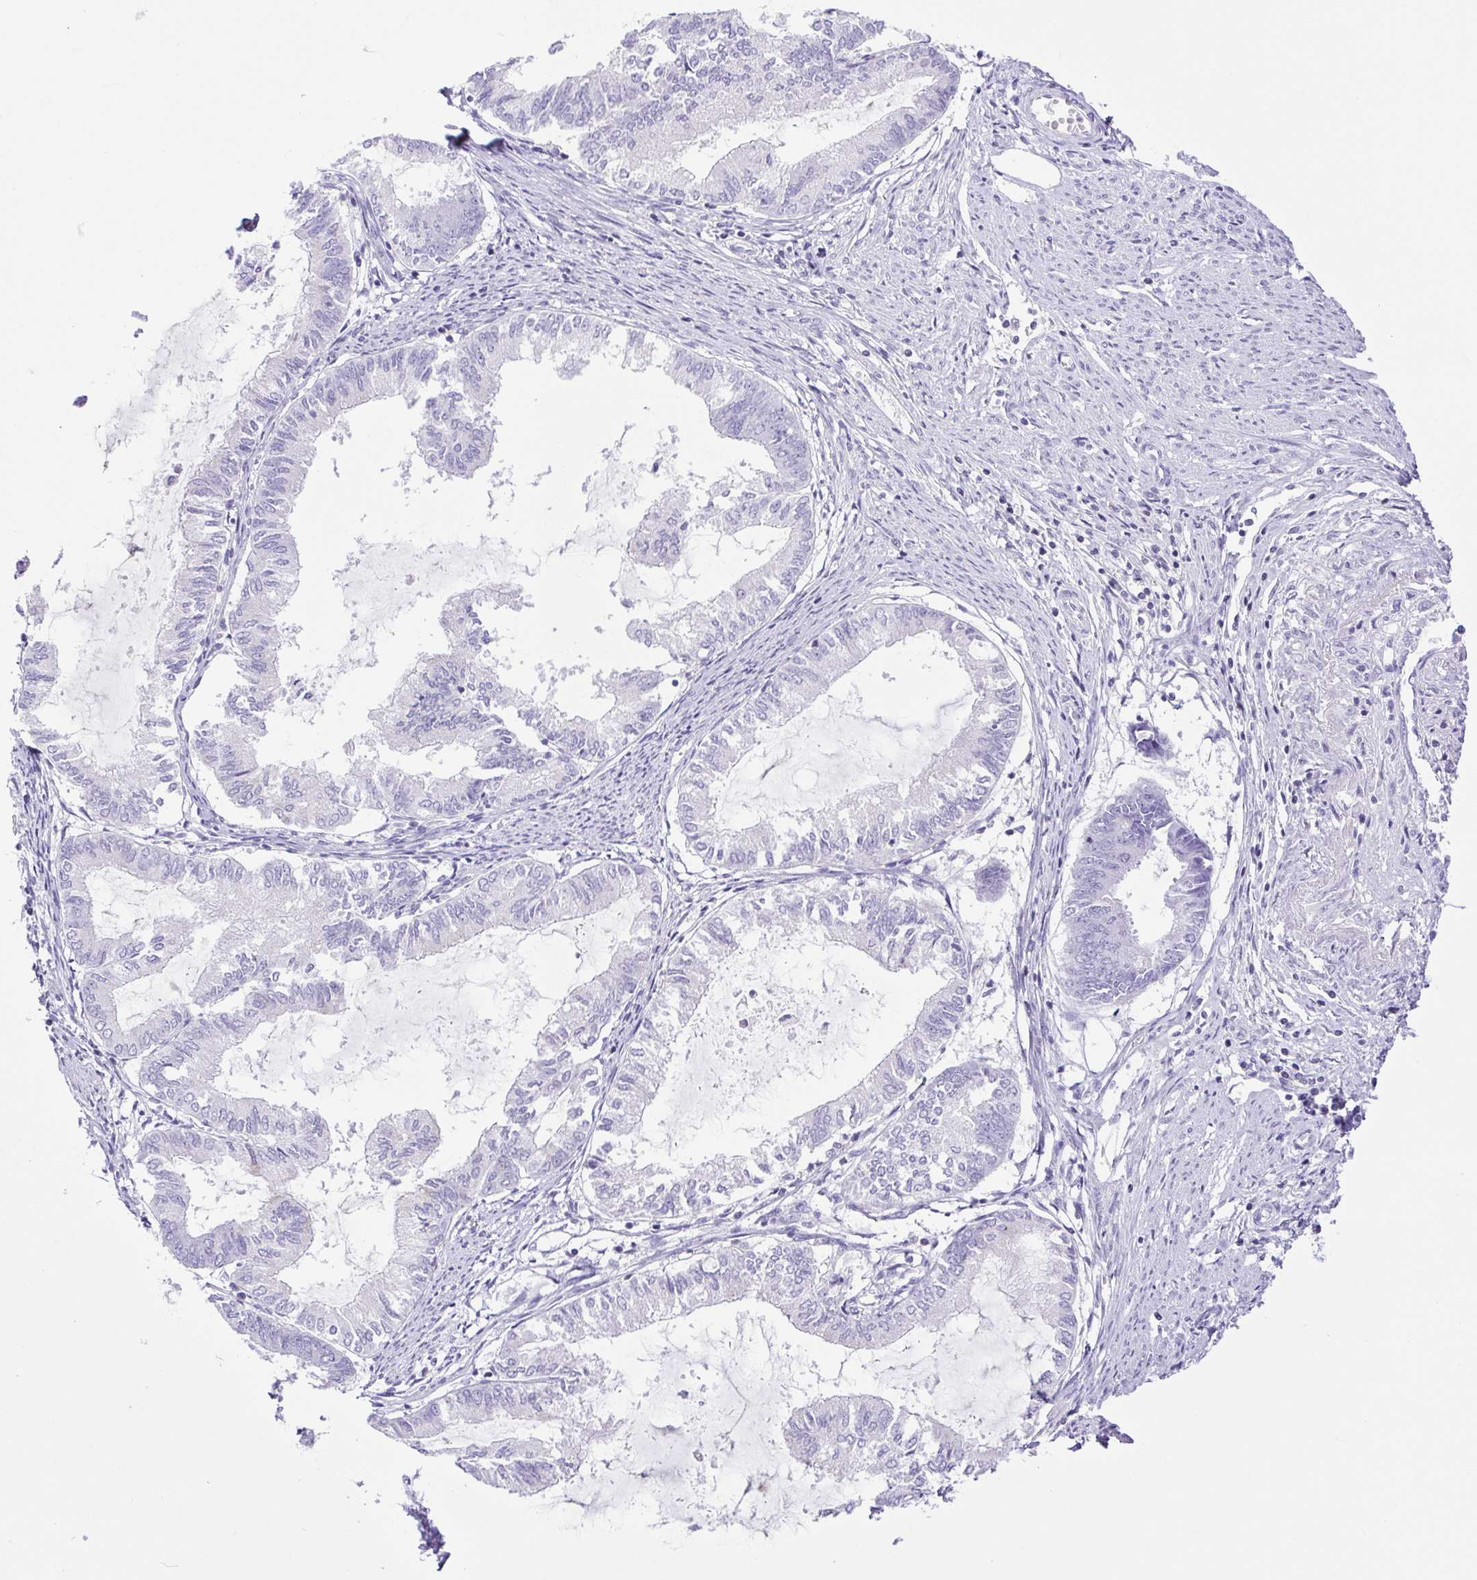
{"staining": {"intensity": "negative", "quantity": "none", "location": "none"}, "tissue": "endometrial cancer", "cell_type": "Tumor cells", "image_type": "cancer", "snomed": [{"axis": "morphology", "description": "Adenocarcinoma, NOS"}, {"axis": "topography", "description": "Endometrium"}], "caption": "The IHC histopathology image has no significant staining in tumor cells of endometrial cancer tissue.", "gene": "SYNPR", "patient": {"sex": "female", "age": 86}}